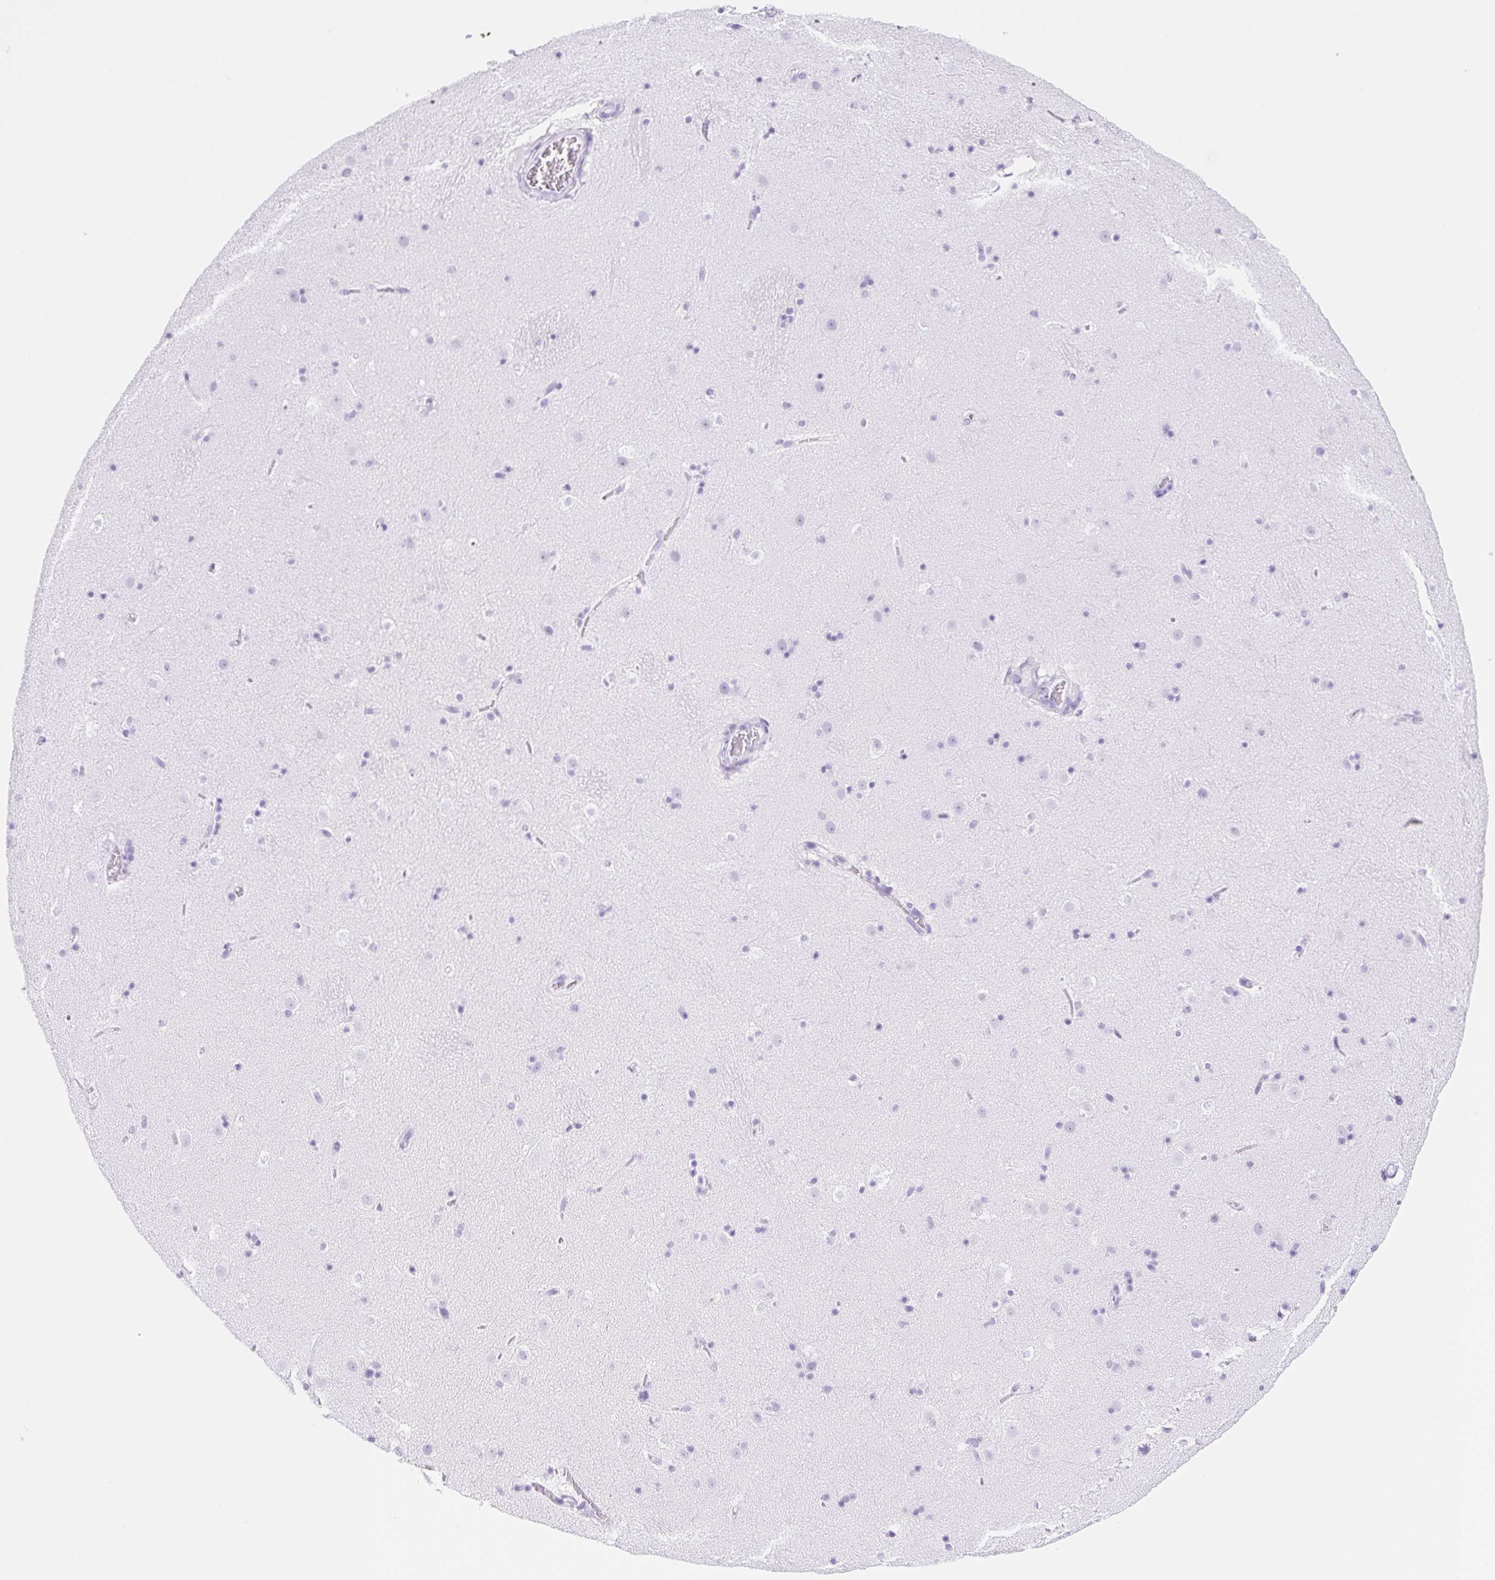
{"staining": {"intensity": "negative", "quantity": "none", "location": "none"}, "tissue": "caudate", "cell_type": "Glial cells", "image_type": "normal", "snomed": [{"axis": "morphology", "description": "Normal tissue, NOS"}, {"axis": "topography", "description": "Lateral ventricle wall"}], "caption": "Unremarkable caudate was stained to show a protein in brown. There is no significant expression in glial cells. (Brightfield microscopy of DAB (3,3'-diaminobenzidine) immunohistochemistry at high magnification).", "gene": "DYNC2LI1", "patient": {"sex": "male", "age": 37}}